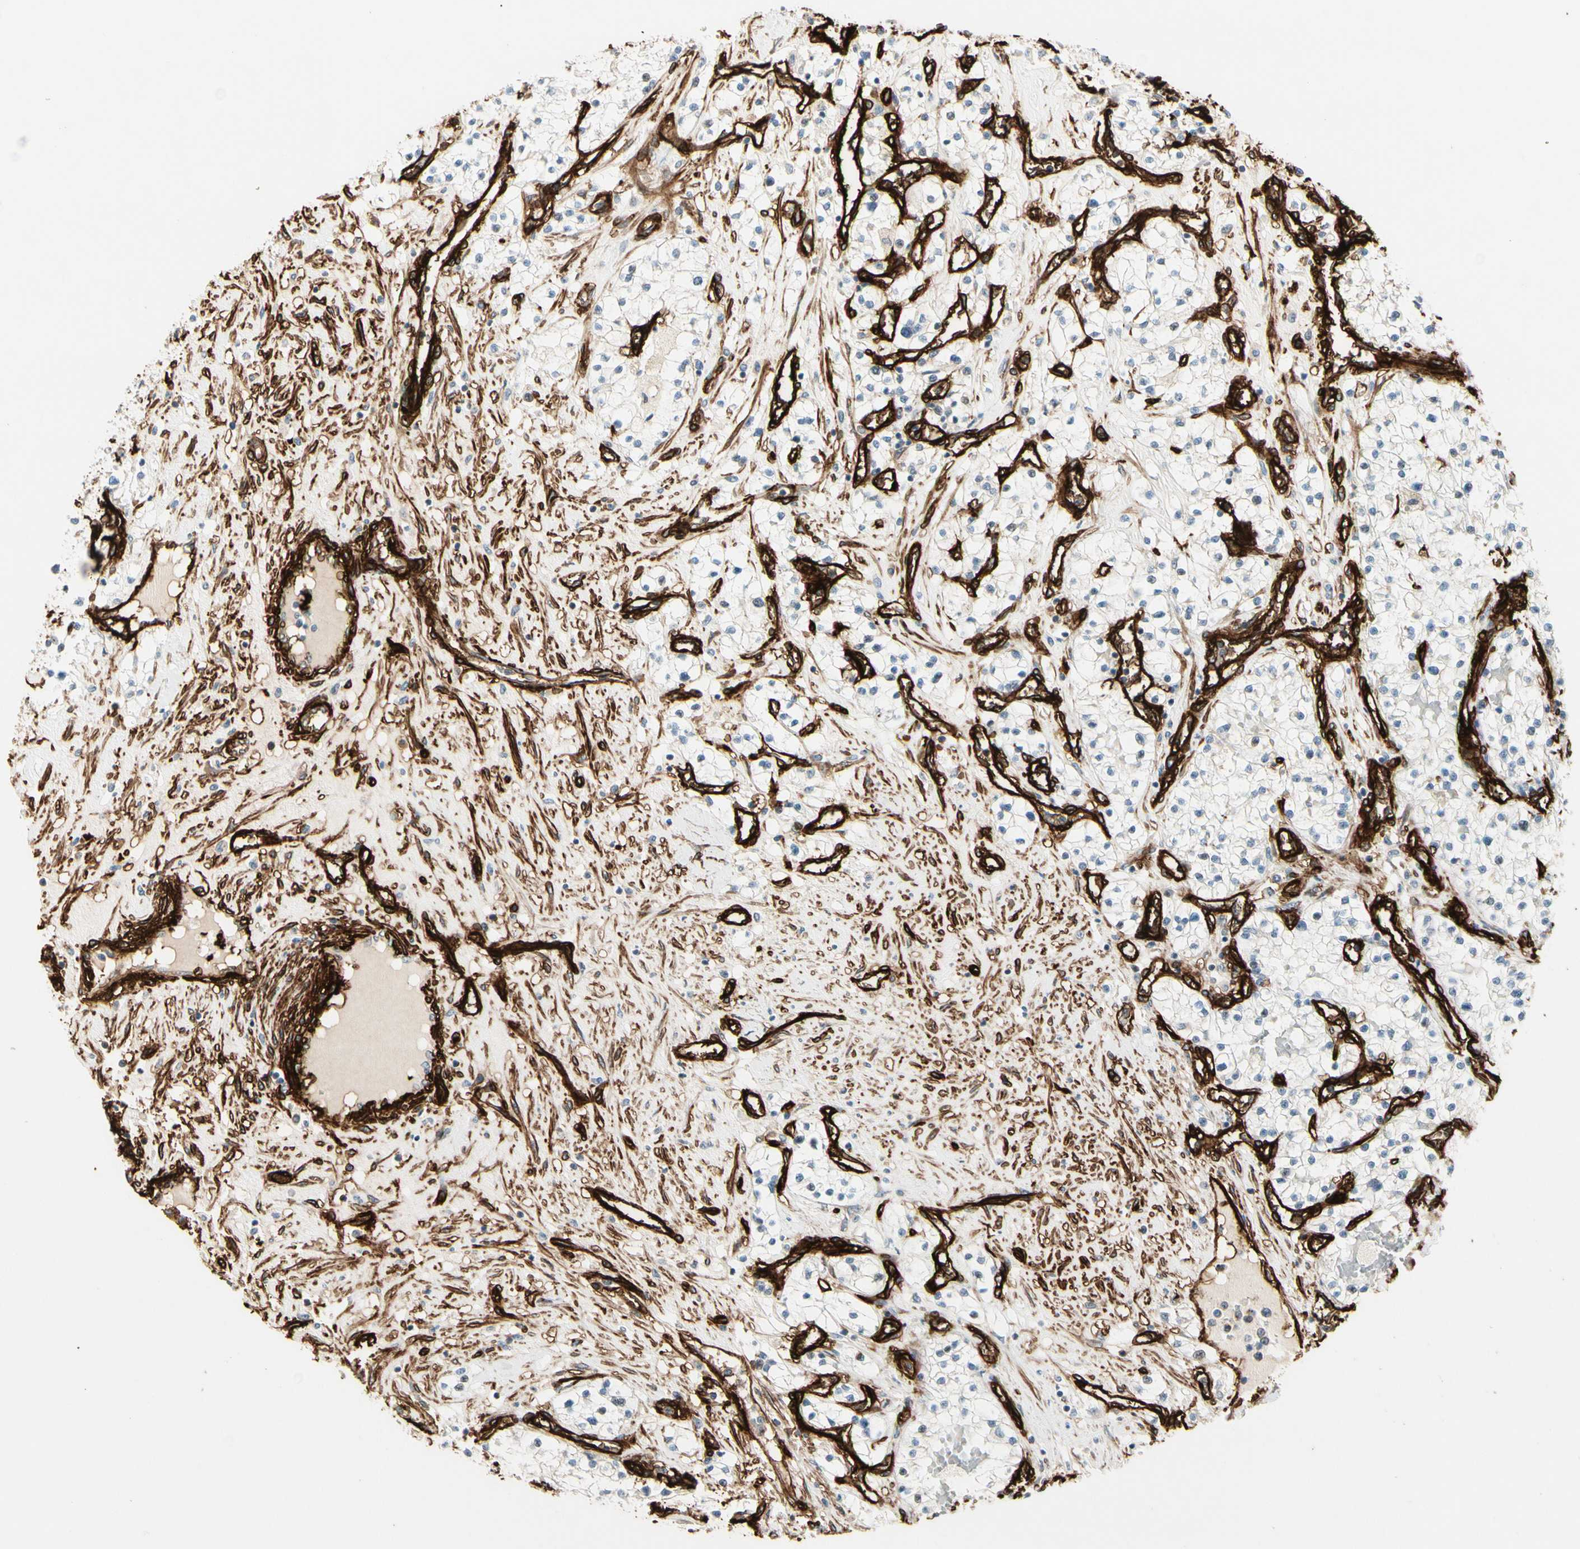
{"staining": {"intensity": "negative", "quantity": "none", "location": "none"}, "tissue": "renal cancer", "cell_type": "Tumor cells", "image_type": "cancer", "snomed": [{"axis": "morphology", "description": "Adenocarcinoma, NOS"}, {"axis": "topography", "description": "Kidney"}], "caption": "There is no significant positivity in tumor cells of renal cancer.", "gene": "MCAM", "patient": {"sex": "male", "age": 68}}